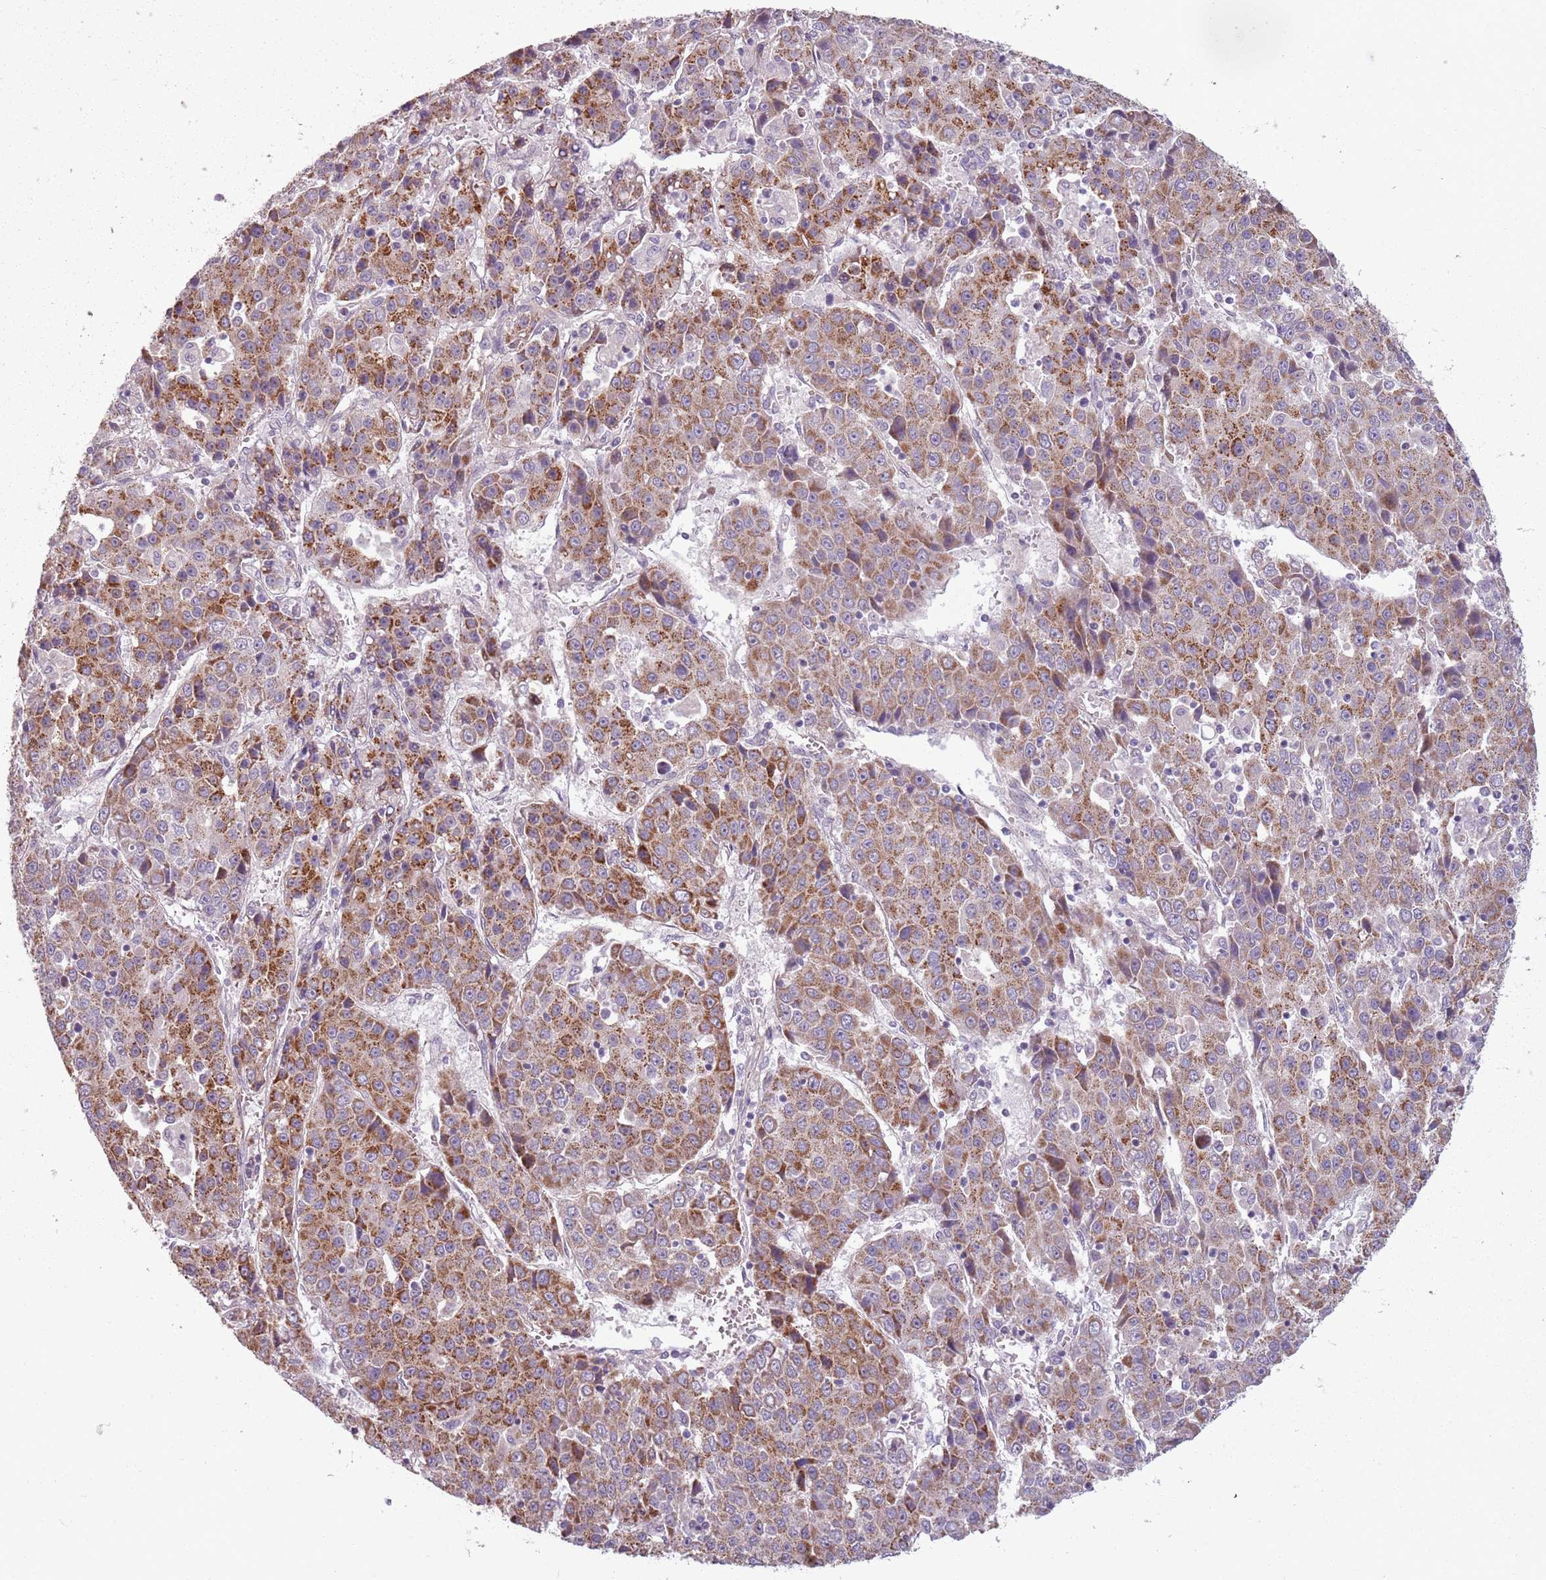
{"staining": {"intensity": "moderate", "quantity": ">75%", "location": "cytoplasmic/membranous"}, "tissue": "liver cancer", "cell_type": "Tumor cells", "image_type": "cancer", "snomed": [{"axis": "morphology", "description": "Carcinoma, Hepatocellular, NOS"}, {"axis": "topography", "description": "Liver"}], "caption": "Liver cancer (hepatocellular carcinoma) stained with DAB (3,3'-diaminobenzidine) IHC shows medium levels of moderate cytoplasmic/membranous positivity in about >75% of tumor cells.", "gene": "TLCD2", "patient": {"sex": "female", "age": 53}}